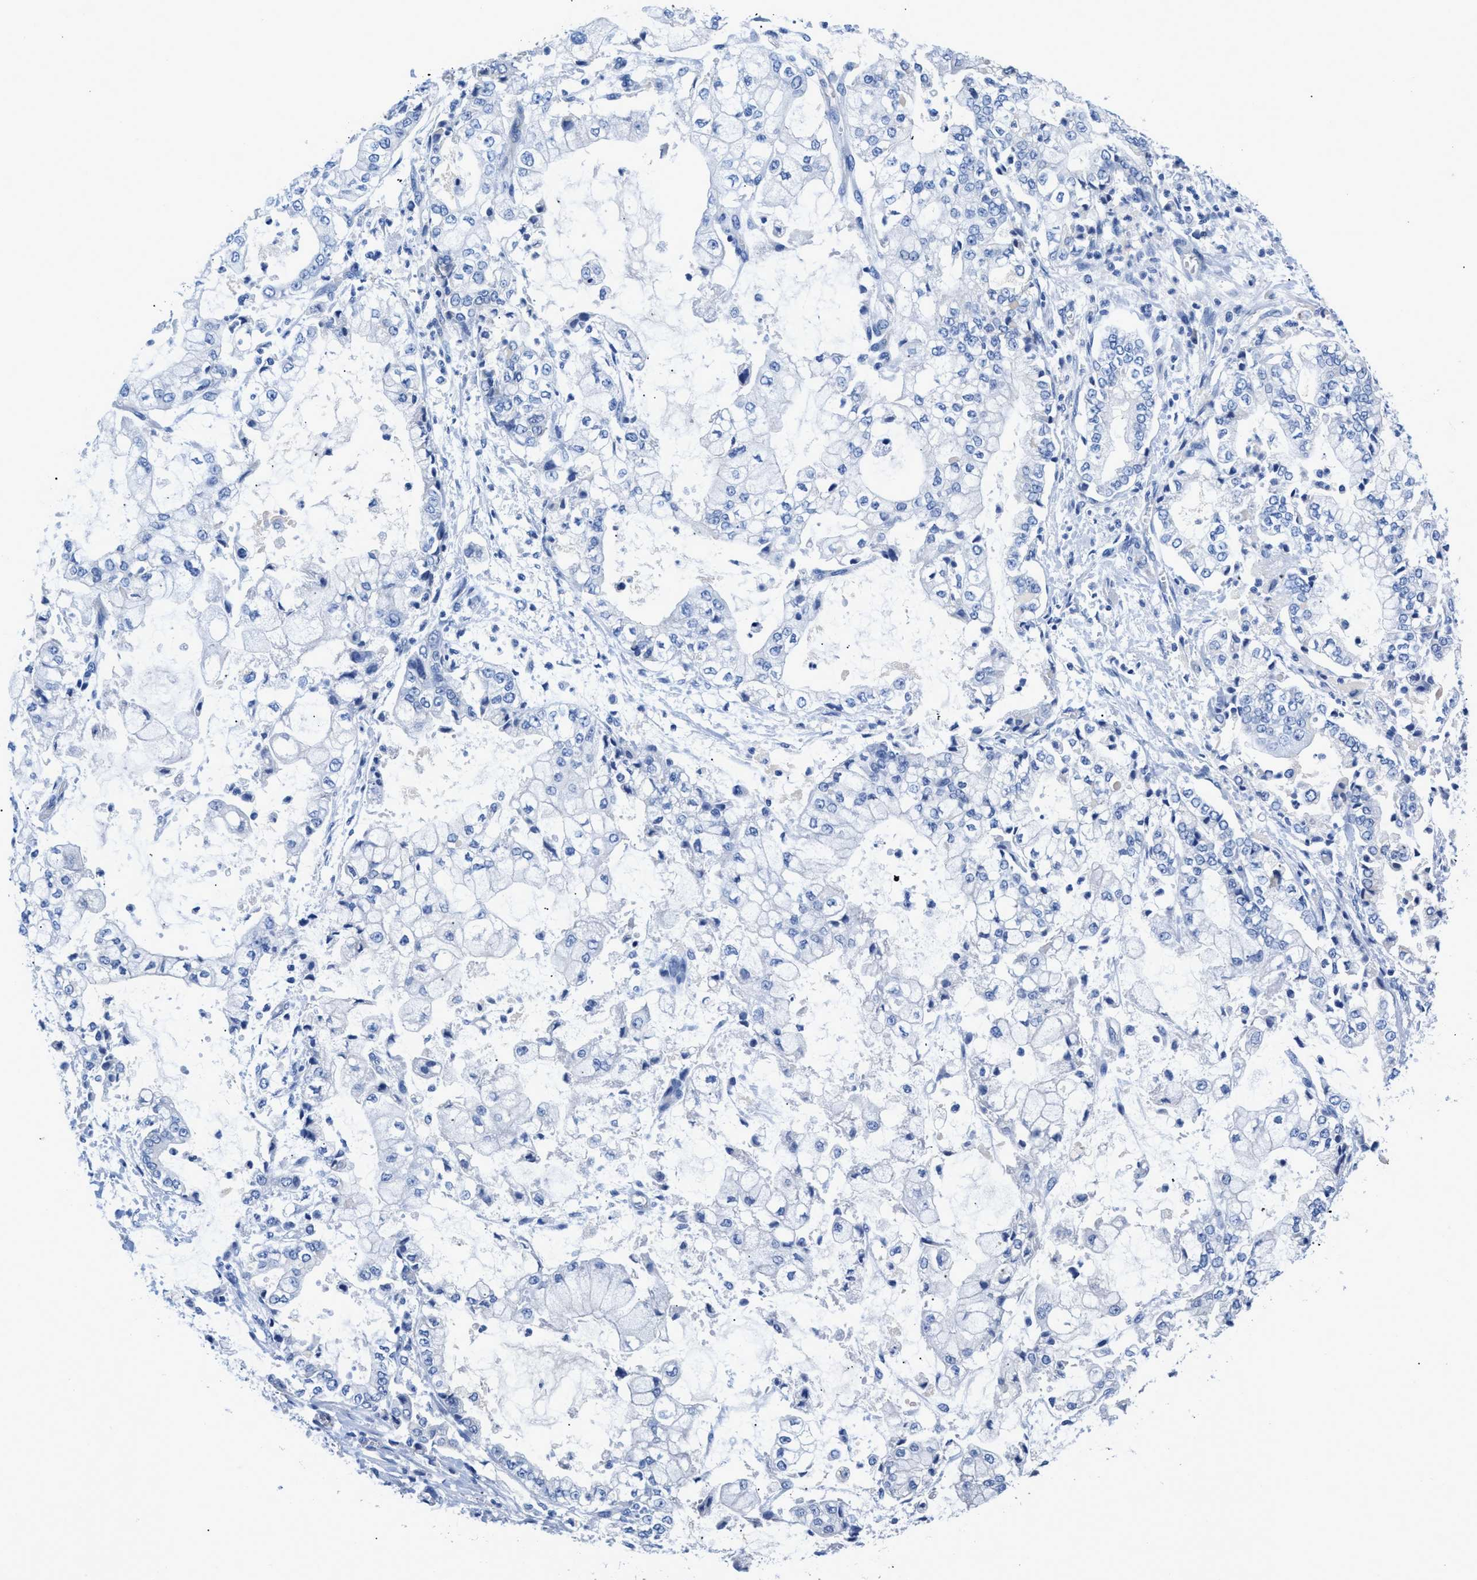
{"staining": {"intensity": "negative", "quantity": "none", "location": "none"}, "tissue": "stomach cancer", "cell_type": "Tumor cells", "image_type": "cancer", "snomed": [{"axis": "morphology", "description": "Adenocarcinoma, NOS"}, {"axis": "topography", "description": "Stomach"}], "caption": "A photomicrograph of stomach cancer stained for a protein displays no brown staining in tumor cells.", "gene": "SLFN13", "patient": {"sex": "male", "age": 76}}